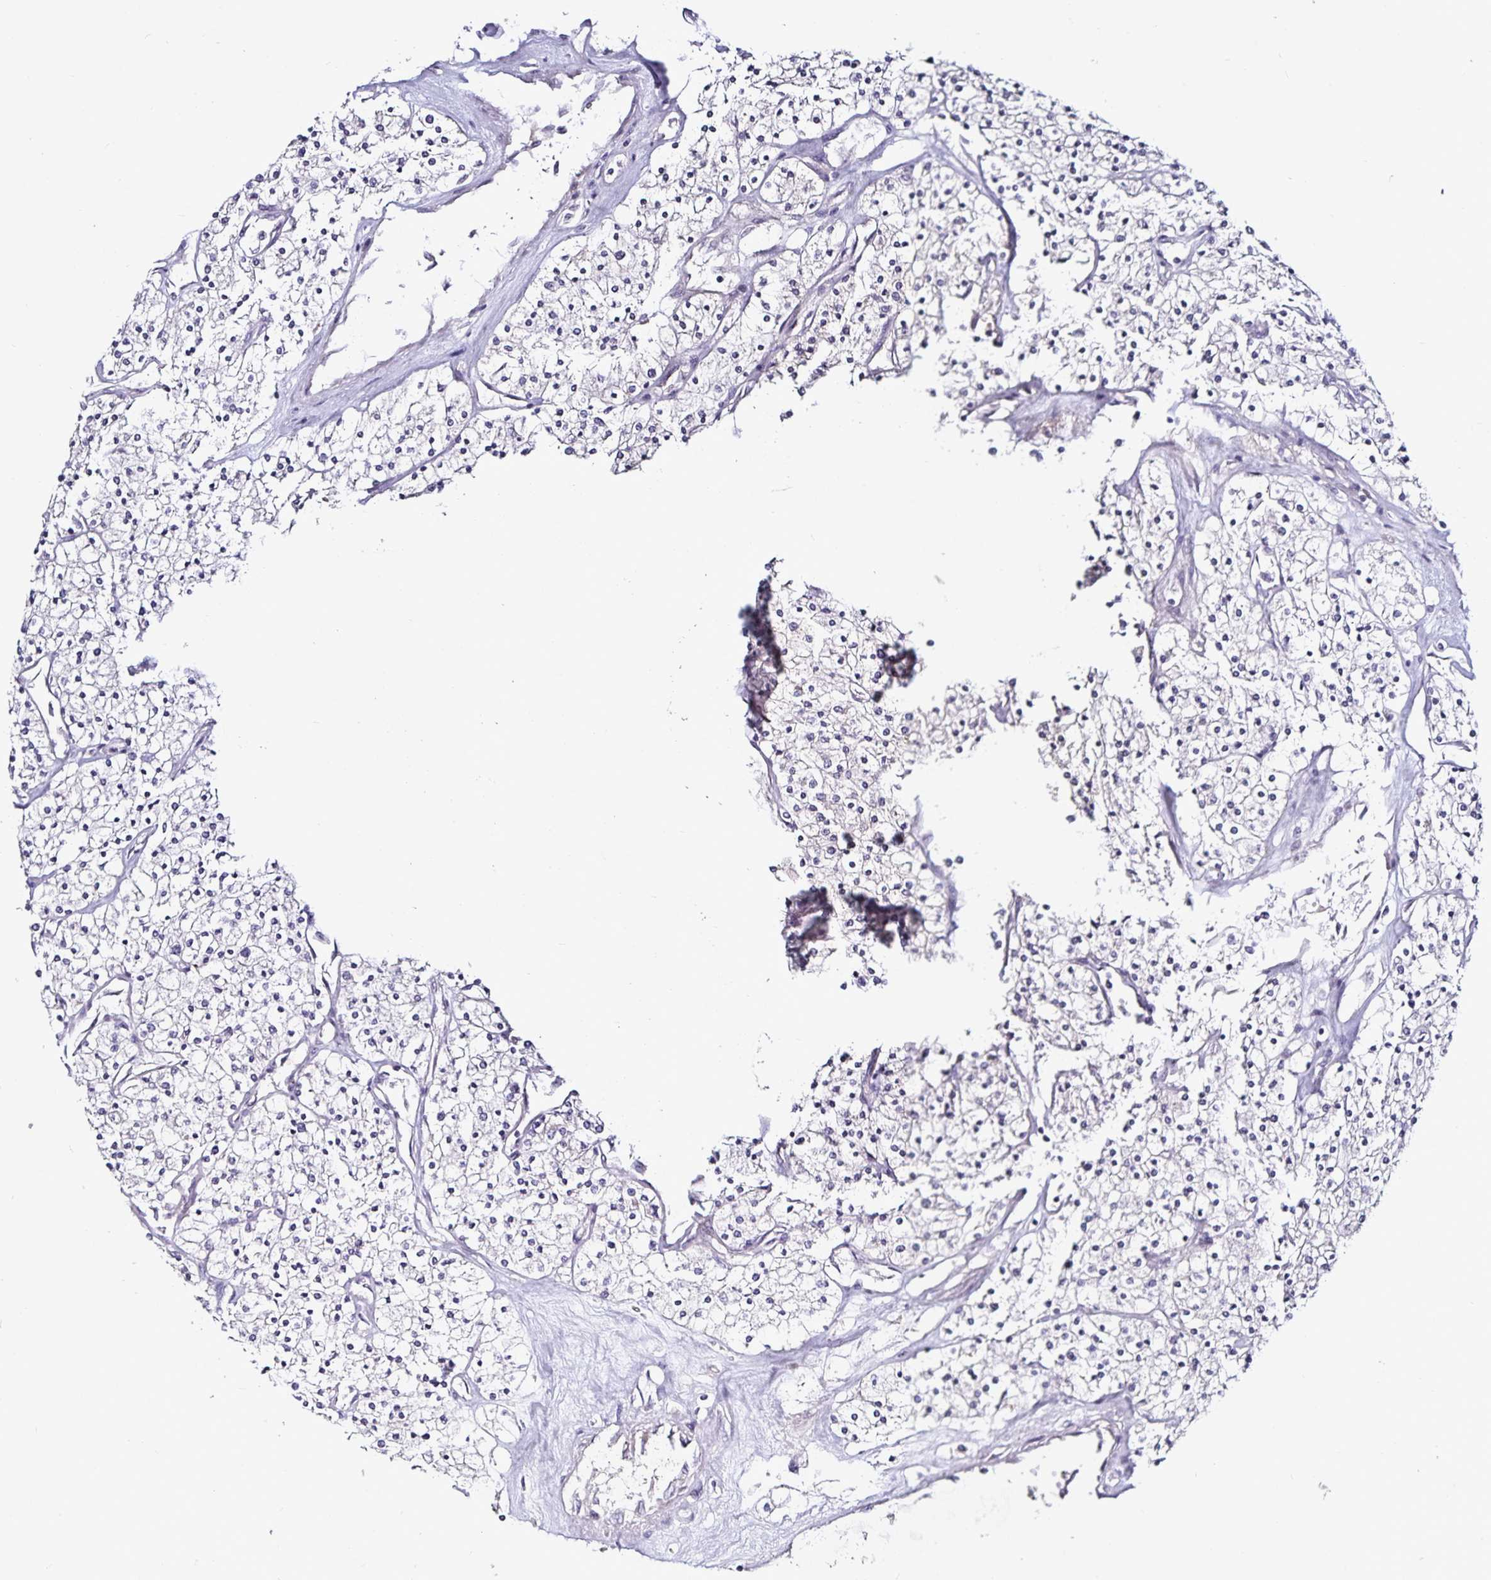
{"staining": {"intensity": "negative", "quantity": "none", "location": "none"}, "tissue": "renal cancer", "cell_type": "Tumor cells", "image_type": "cancer", "snomed": [{"axis": "morphology", "description": "Adenocarcinoma, NOS"}, {"axis": "topography", "description": "Kidney"}], "caption": "Tumor cells show no significant staining in renal cancer (adenocarcinoma).", "gene": "ACSL5", "patient": {"sex": "male", "age": 80}}